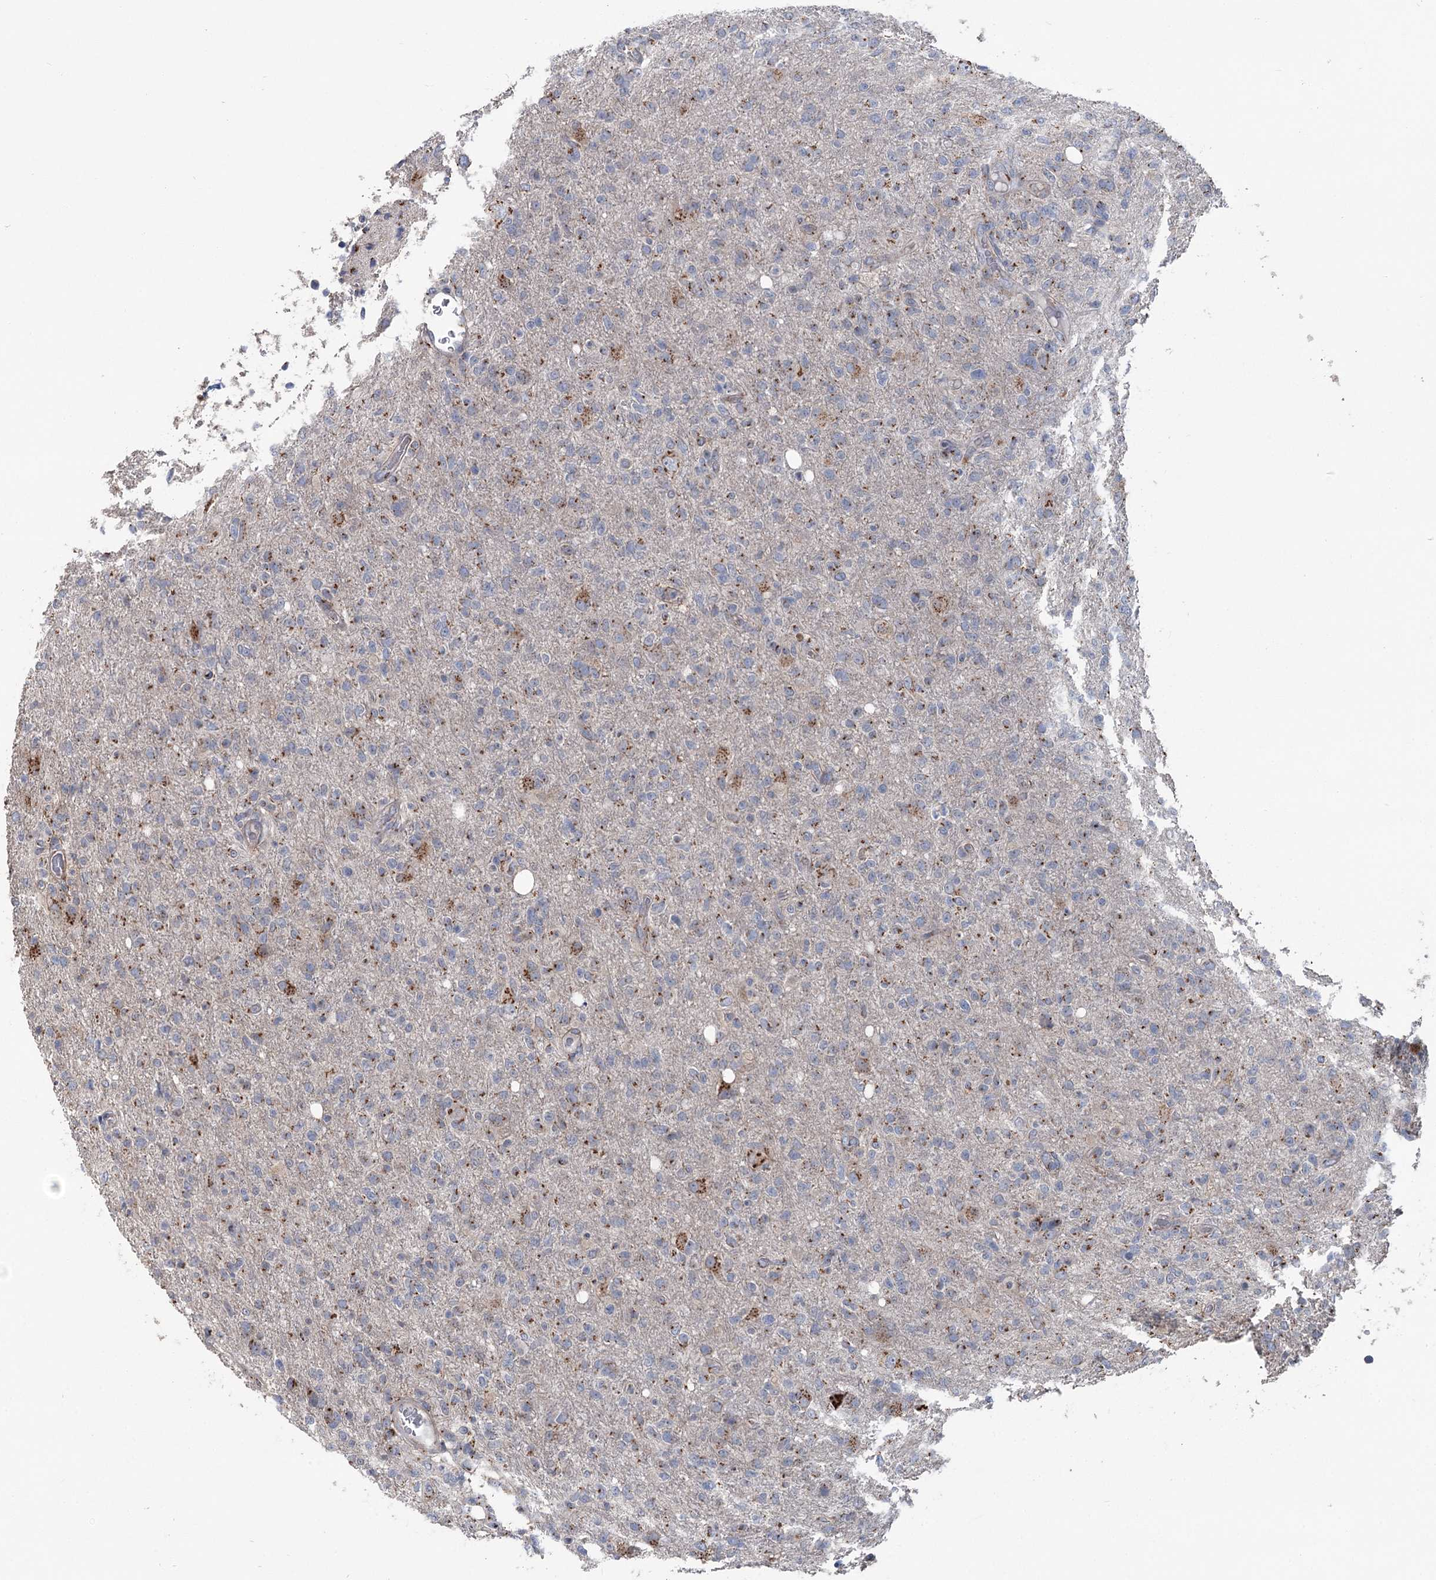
{"staining": {"intensity": "moderate", "quantity": "<25%", "location": "cytoplasmic/membranous"}, "tissue": "glioma", "cell_type": "Tumor cells", "image_type": "cancer", "snomed": [{"axis": "morphology", "description": "Glioma, malignant, High grade"}, {"axis": "topography", "description": "Brain"}], "caption": "This image shows immunohistochemistry (IHC) staining of human glioma, with low moderate cytoplasmic/membranous staining in approximately <25% of tumor cells.", "gene": "ITIH5", "patient": {"sex": "female", "age": 57}}